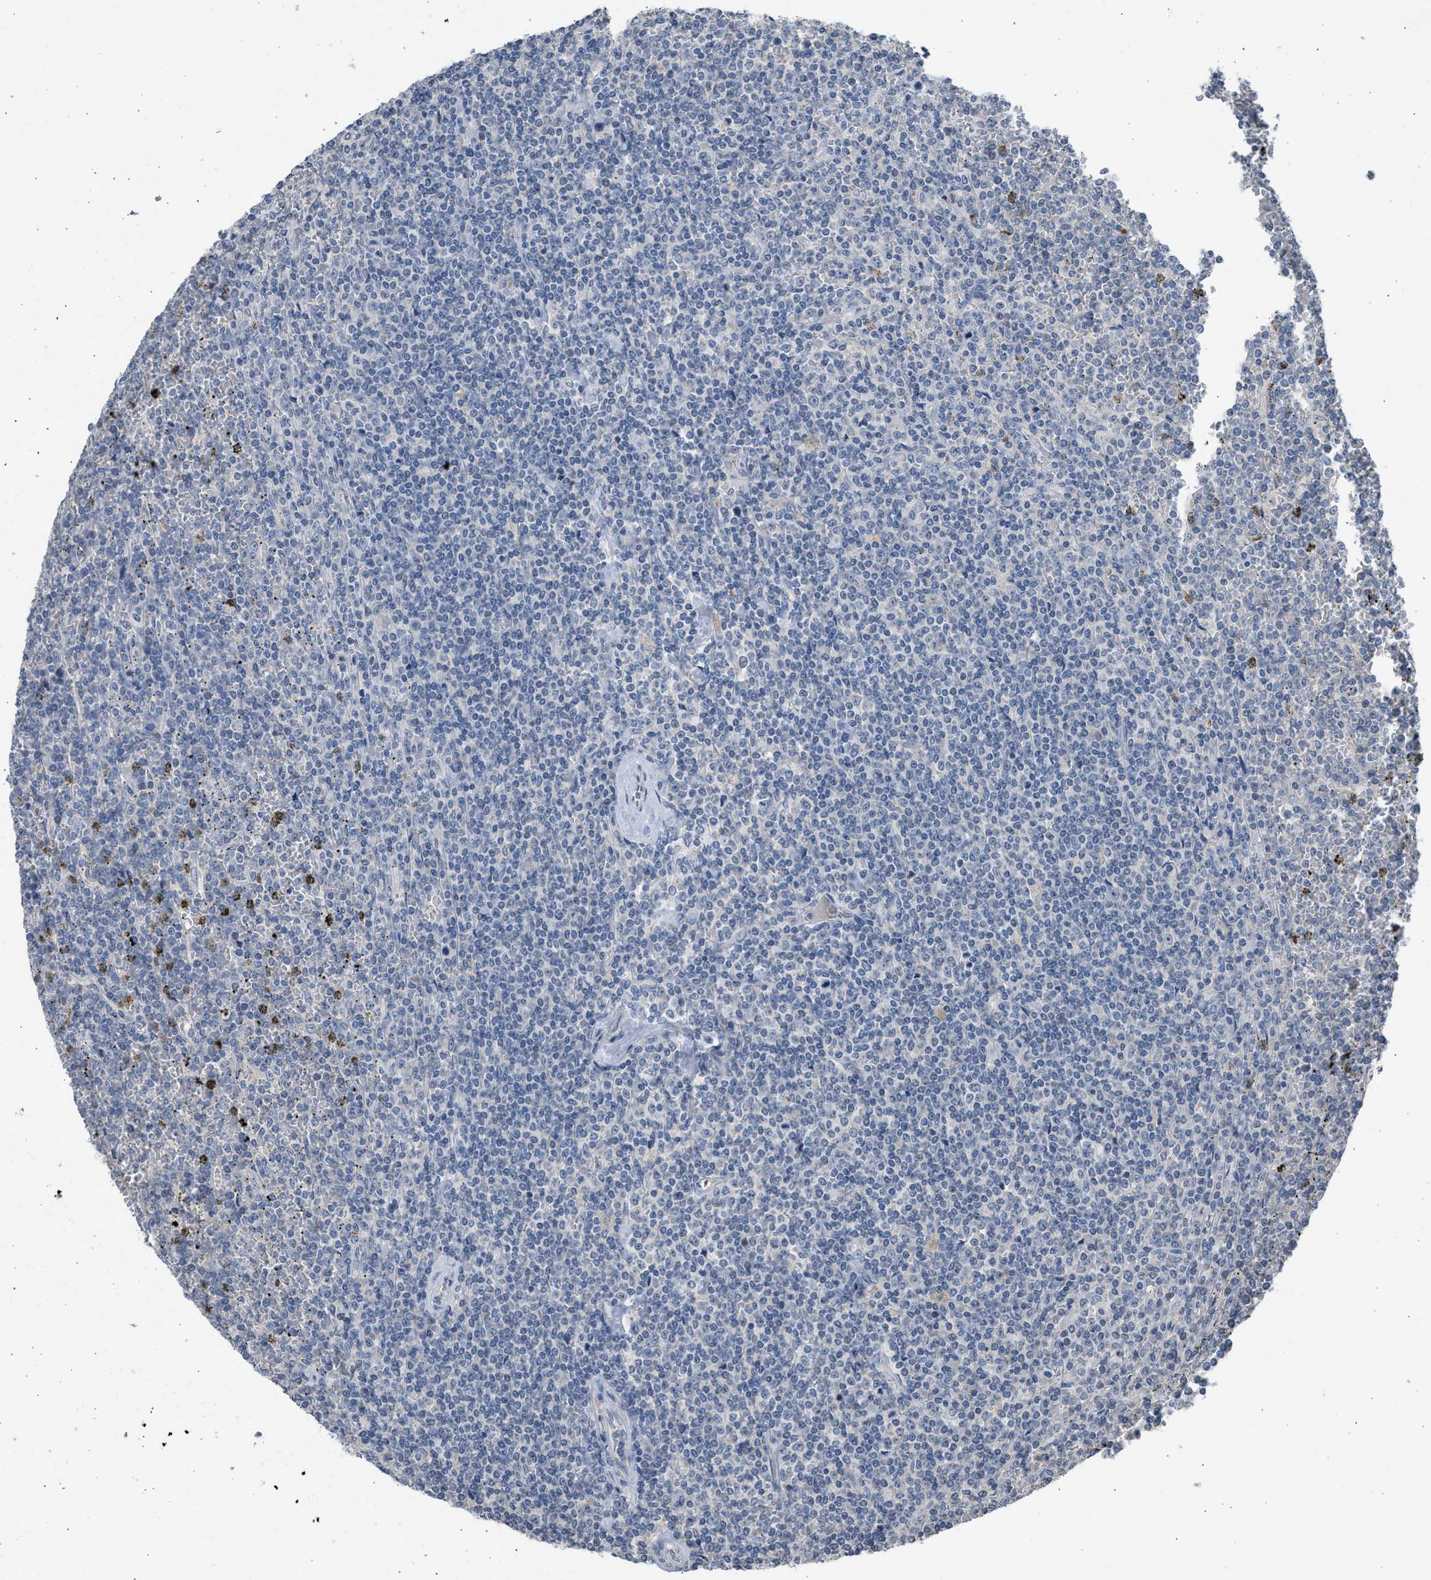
{"staining": {"intensity": "negative", "quantity": "none", "location": "none"}, "tissue": "lymphoma", "cell_type": "Tumor cells", "image_type": "cancer", "snomed": [{"axis": "morphology", "description": "Malignant lymphoma, non-Hodgkin's type, Low grade"}, {"axis": "topography", "description": "Spleen"}], "caption": "Malignant lymphoma, non-Hodgkin's type (low-grade) stained for a protein using immunohistochemistry (IHC) demonstrates no positivity tumor cells.", "gene": "SULT2A1", "patient": {"sex": "female", "age": 19}}